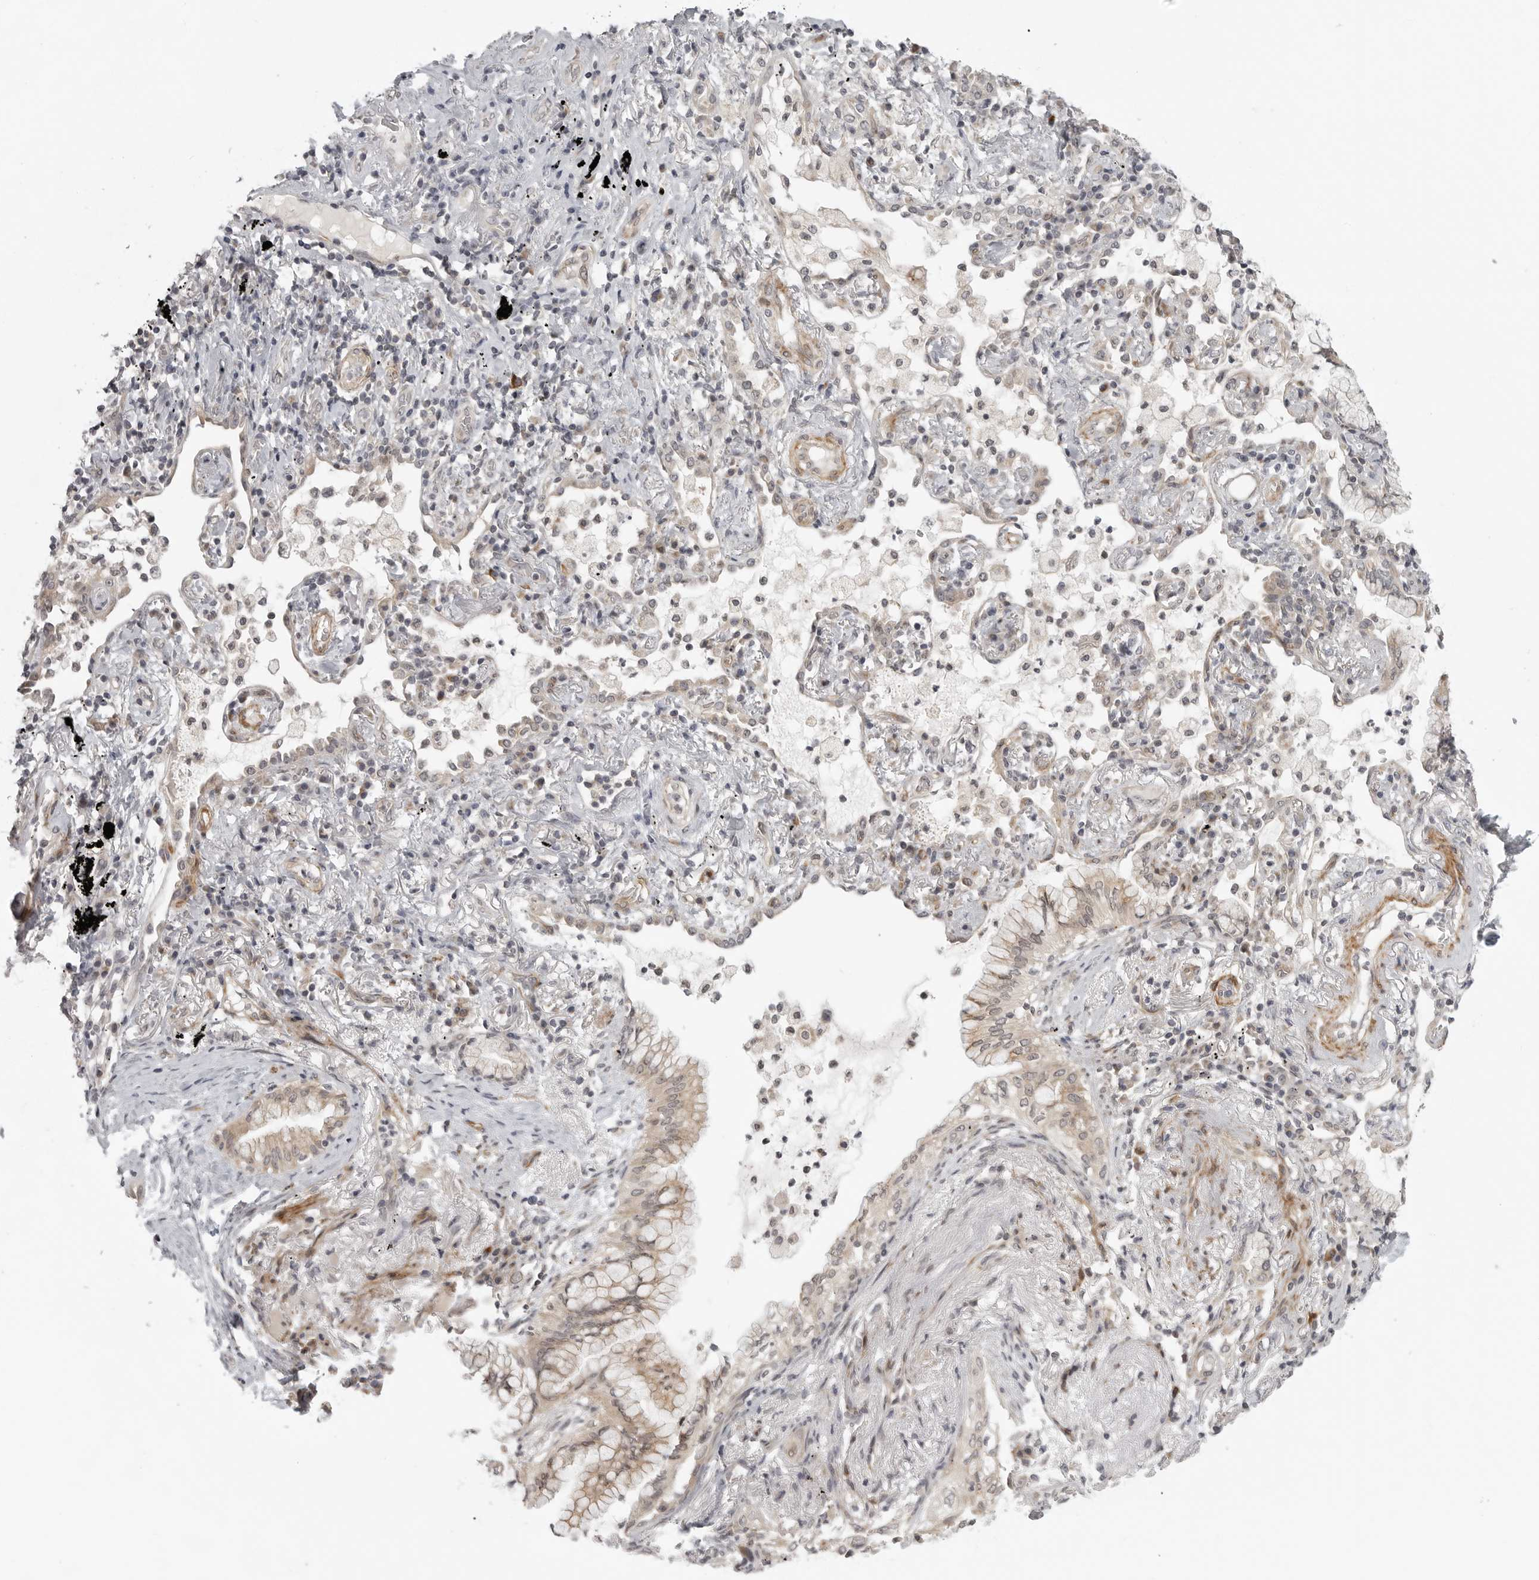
{"staining": {"intensity": "moderate", "quantity": ">75%", "location": "cytoplasmic/membranous"}, "tissue": "lung cancer", "cell_type": "Tumor cells", "image_type": "cancer", "snomed": [{"axis": "morphology", "description": "Adenocarcinoma, NOS"}, {"axis": "topography", "description": "Lung"}], "caption": "Human lung cancer (adenocarcinoma) stained with a brown dye exhibits moderate cytoplasmic/membranous positive positivity in approximately >75% of tumor cells.", "gene": "TUT4", "patient": {"sex": "female", "age": 70}}